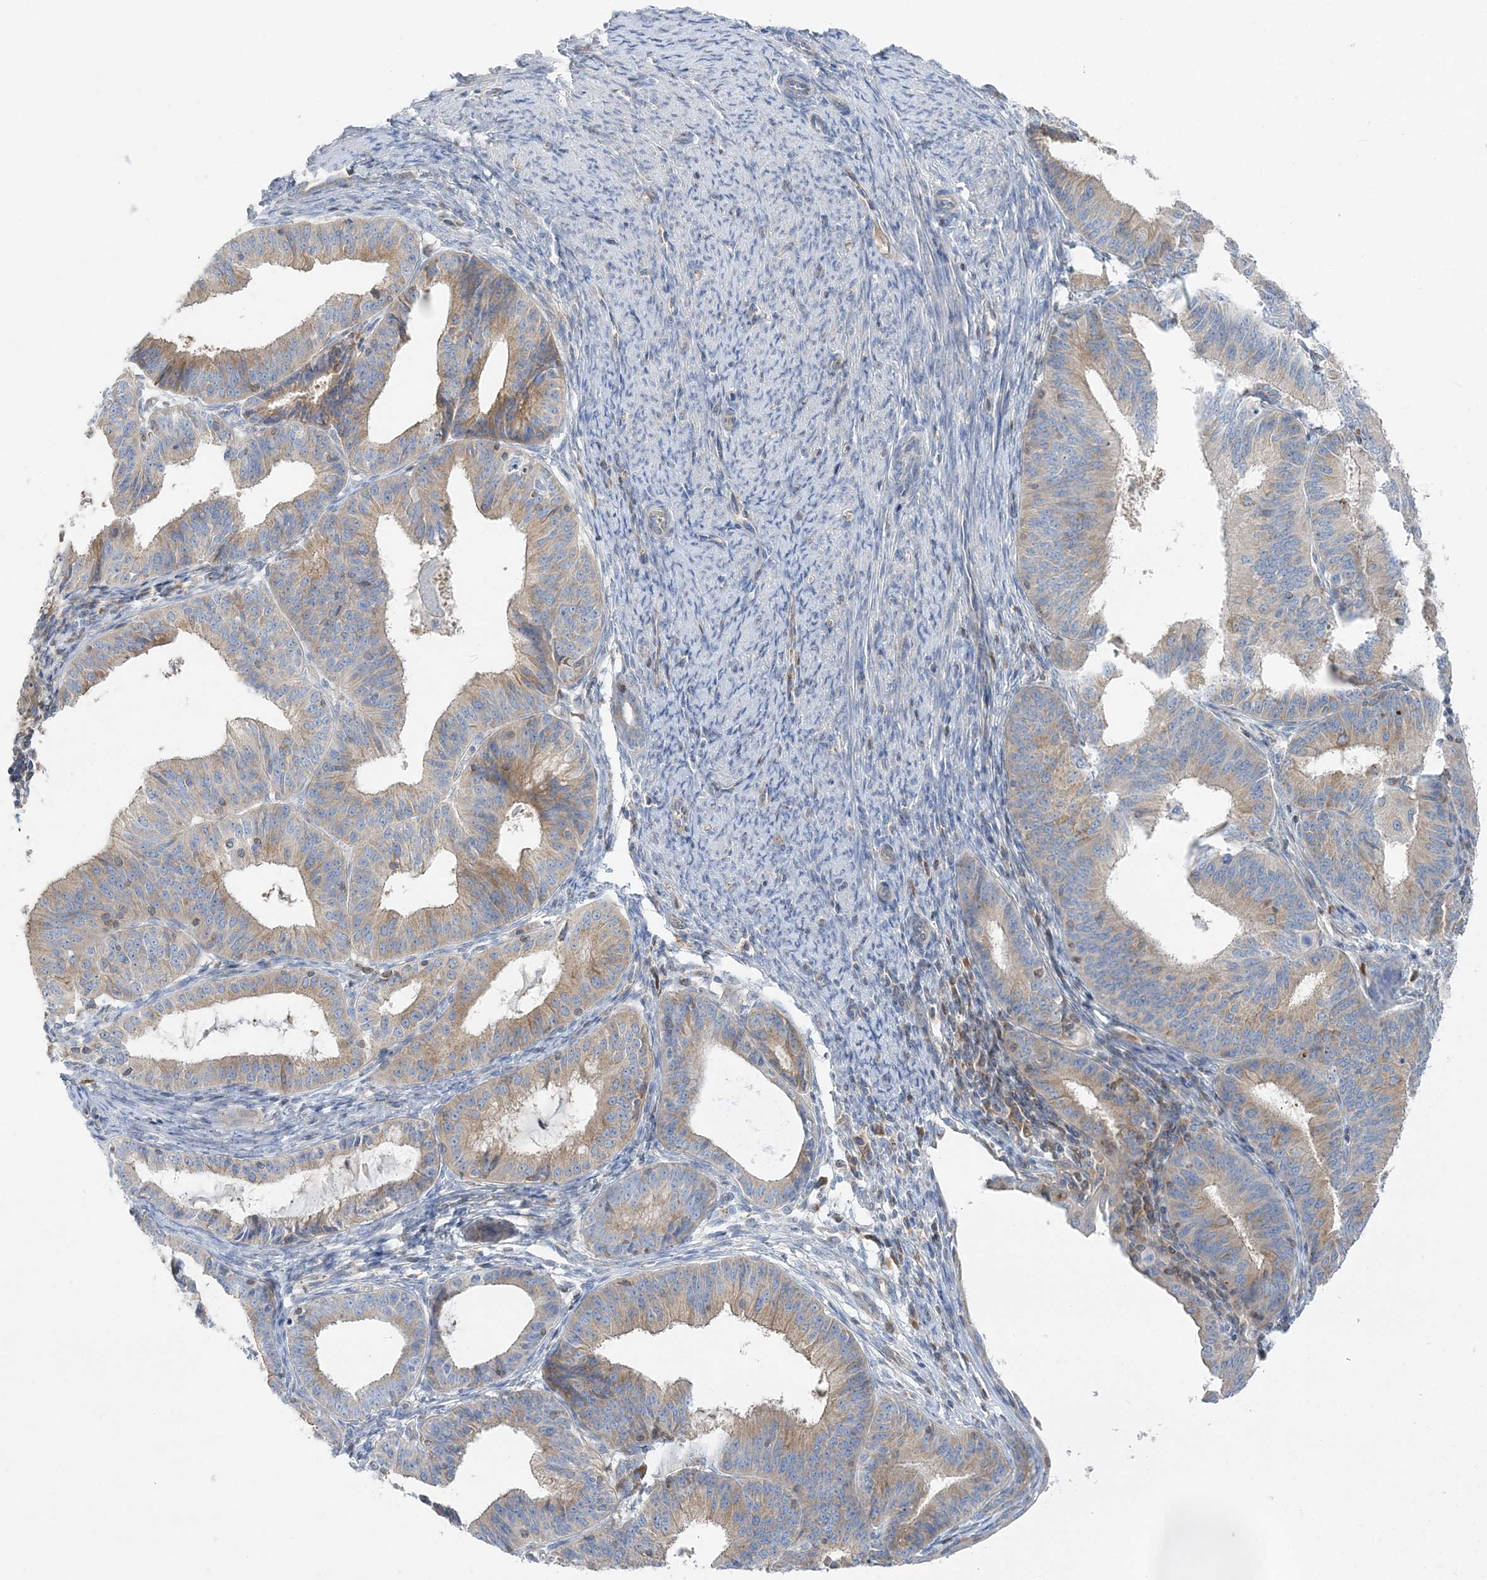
{"staining": {"intensity": "moderate", "quantity": "25%-75%", "location": "cytoplasmic/membranous"}, "tissue": "endometrial cancer", "cell_type": "Tumor cells", "image_type": "cancer", "snomed": [{"axis": "morphology", "description": "Adenocarcinoma, NOS"}, {"axis": "topography", "description": "Endometrium"}], "caption": "Protein expression by immunohistochemistry shows moderate cytoplasmic/membranous staining in approximately 25%-75% of tumor cells in endometrial cancer.", "gene": "FAM114A2", "patient": {"sex": "female", "age": 51}}